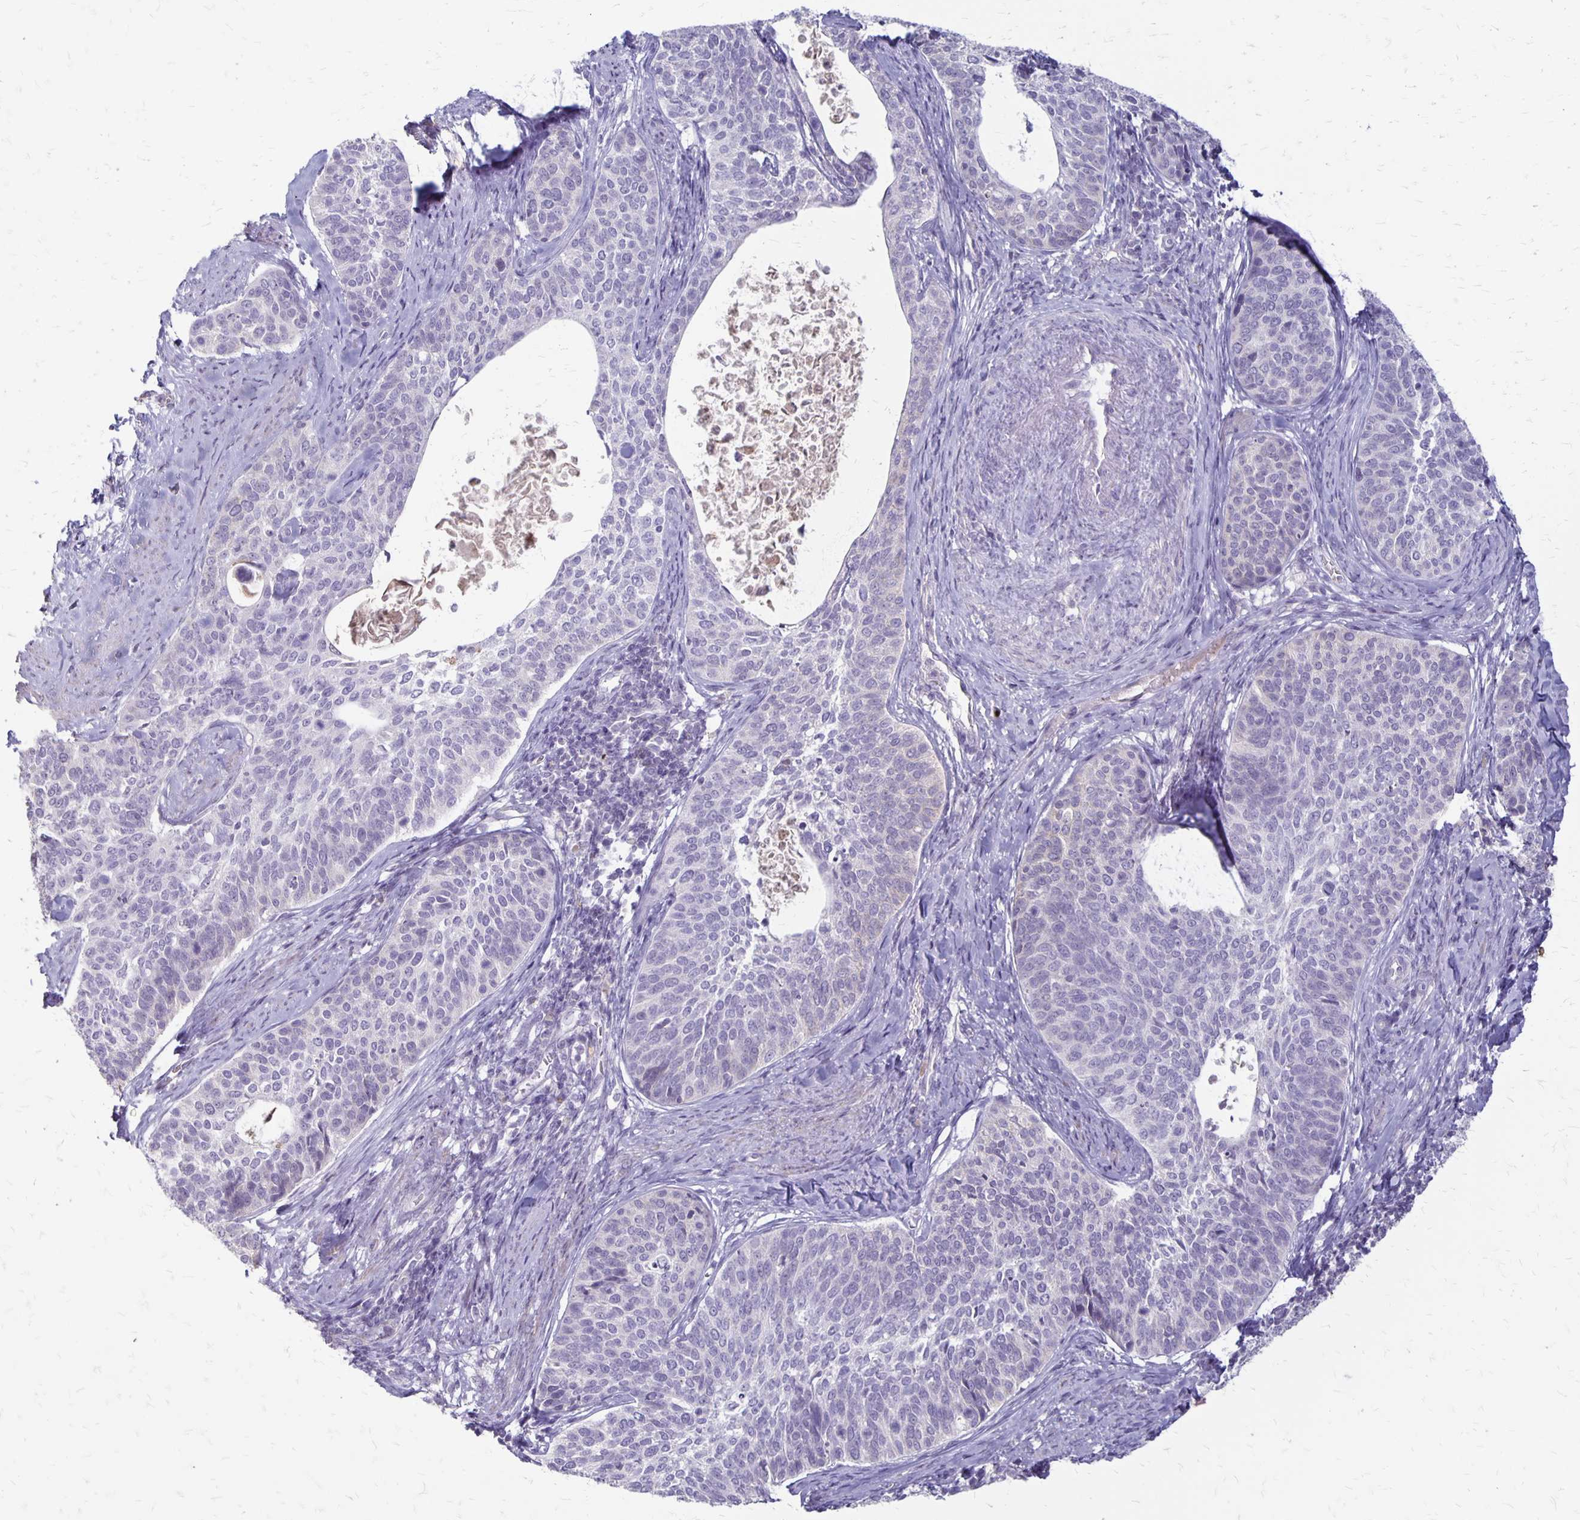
{"staining": {"intensity": "negative", "quantity": "none", "location": "none"}, "tissue": "cervical cancer", "cell_type": "Tumor cells", "image_type": "cancer", "snomed": [{"axis": "morphology", "description": "Squamous cell carcinoma, NOS"}, {"axis": "topography", "description": "Cervix"}], "caption": "Histopathology image shows no protein expression in tumor cells of cervical cancer (squamous cell carcinoma) tissue. The staining was performed using DAB (3,3'-diaminobenzidine) to visualize the protein expression in brown, while the nuclei were stained in blue with hematoxylin (Magnification: 20x).", "gene": "SEPTIN5", "patient": {"sex": "female", "age": 69}}